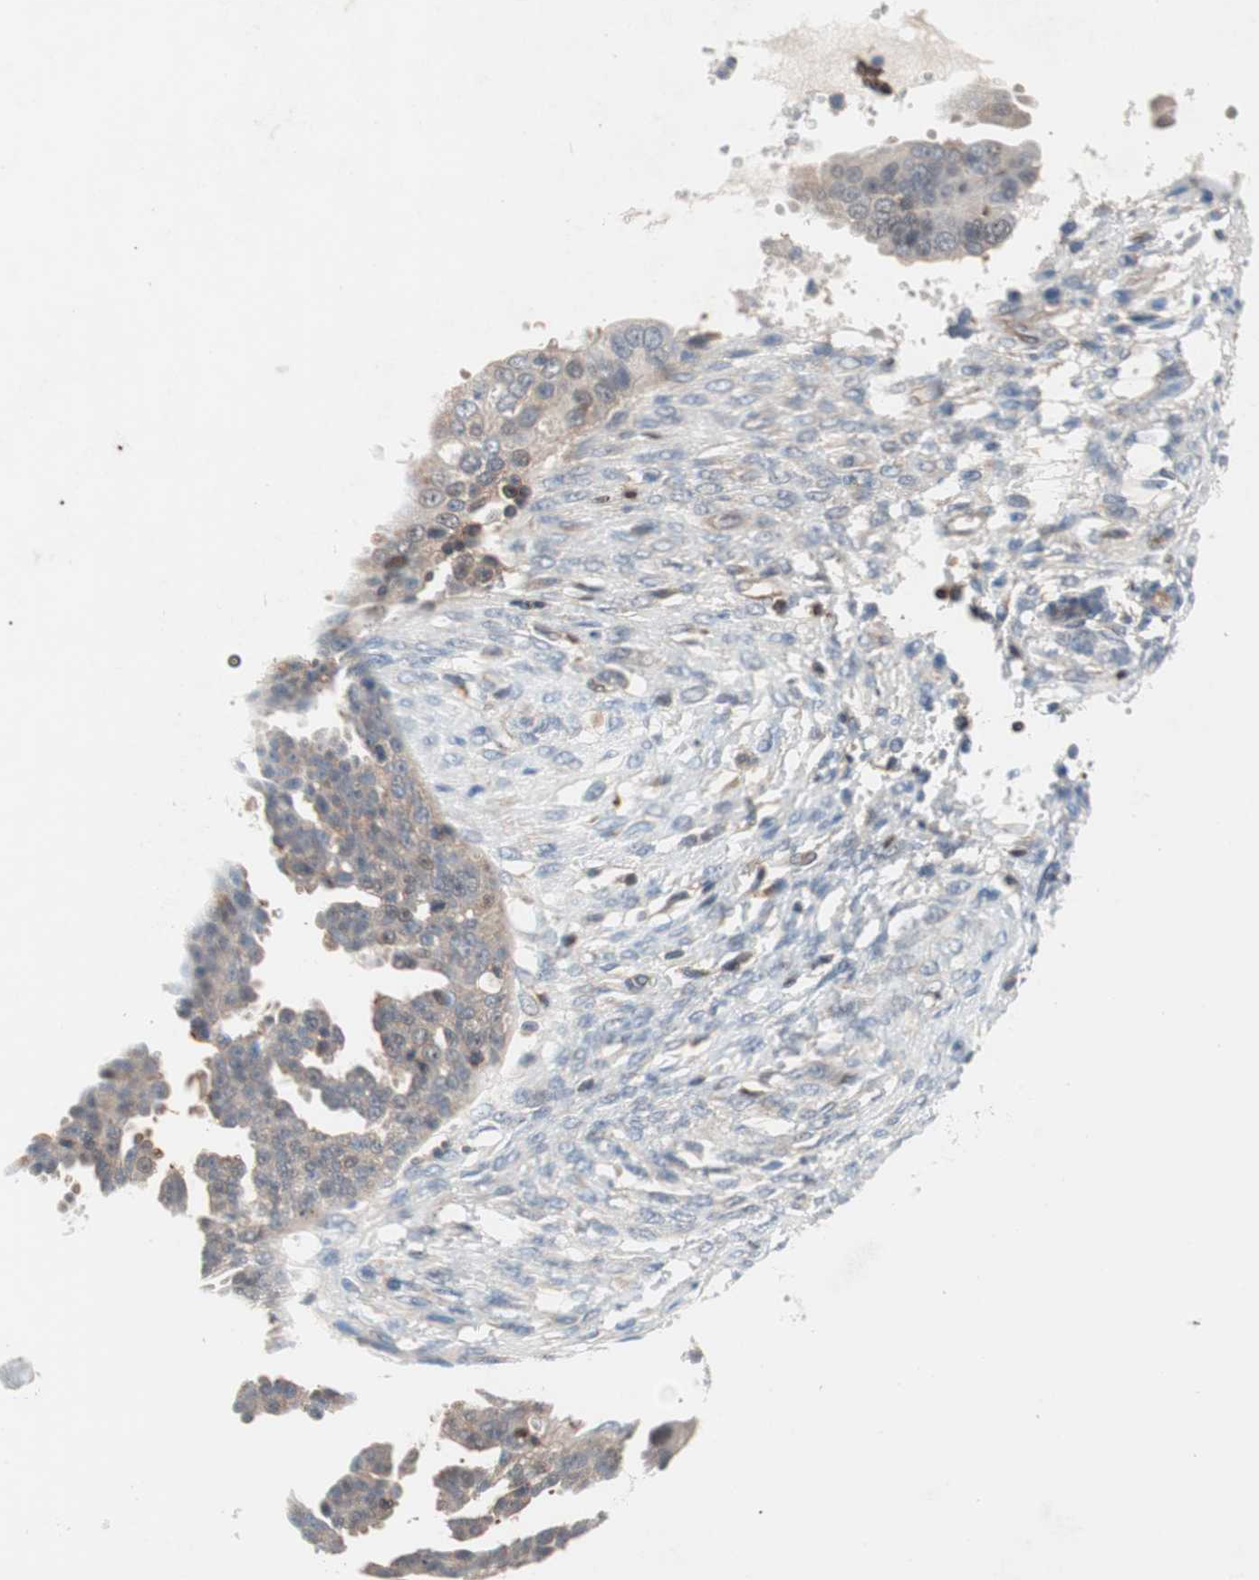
{"staining": {"intensity": "negative", "quantity": "none", "location": "none"}, "tissue": "ovarian cancer", "cell_type": "Tumor cells", "image_type": "cancer", "snomed": [{"axis": "morphology", "description": "Cystadenocarcinoma, serous, NOS"}, {"axis": "topography", "description": "Ovary"}], "caption": "Immunohistochemistry of ovarian cancer demonstrates no positivity in tumor cells.", "gene": "GALT", "patient": {"sex": "female", "age": 58}}